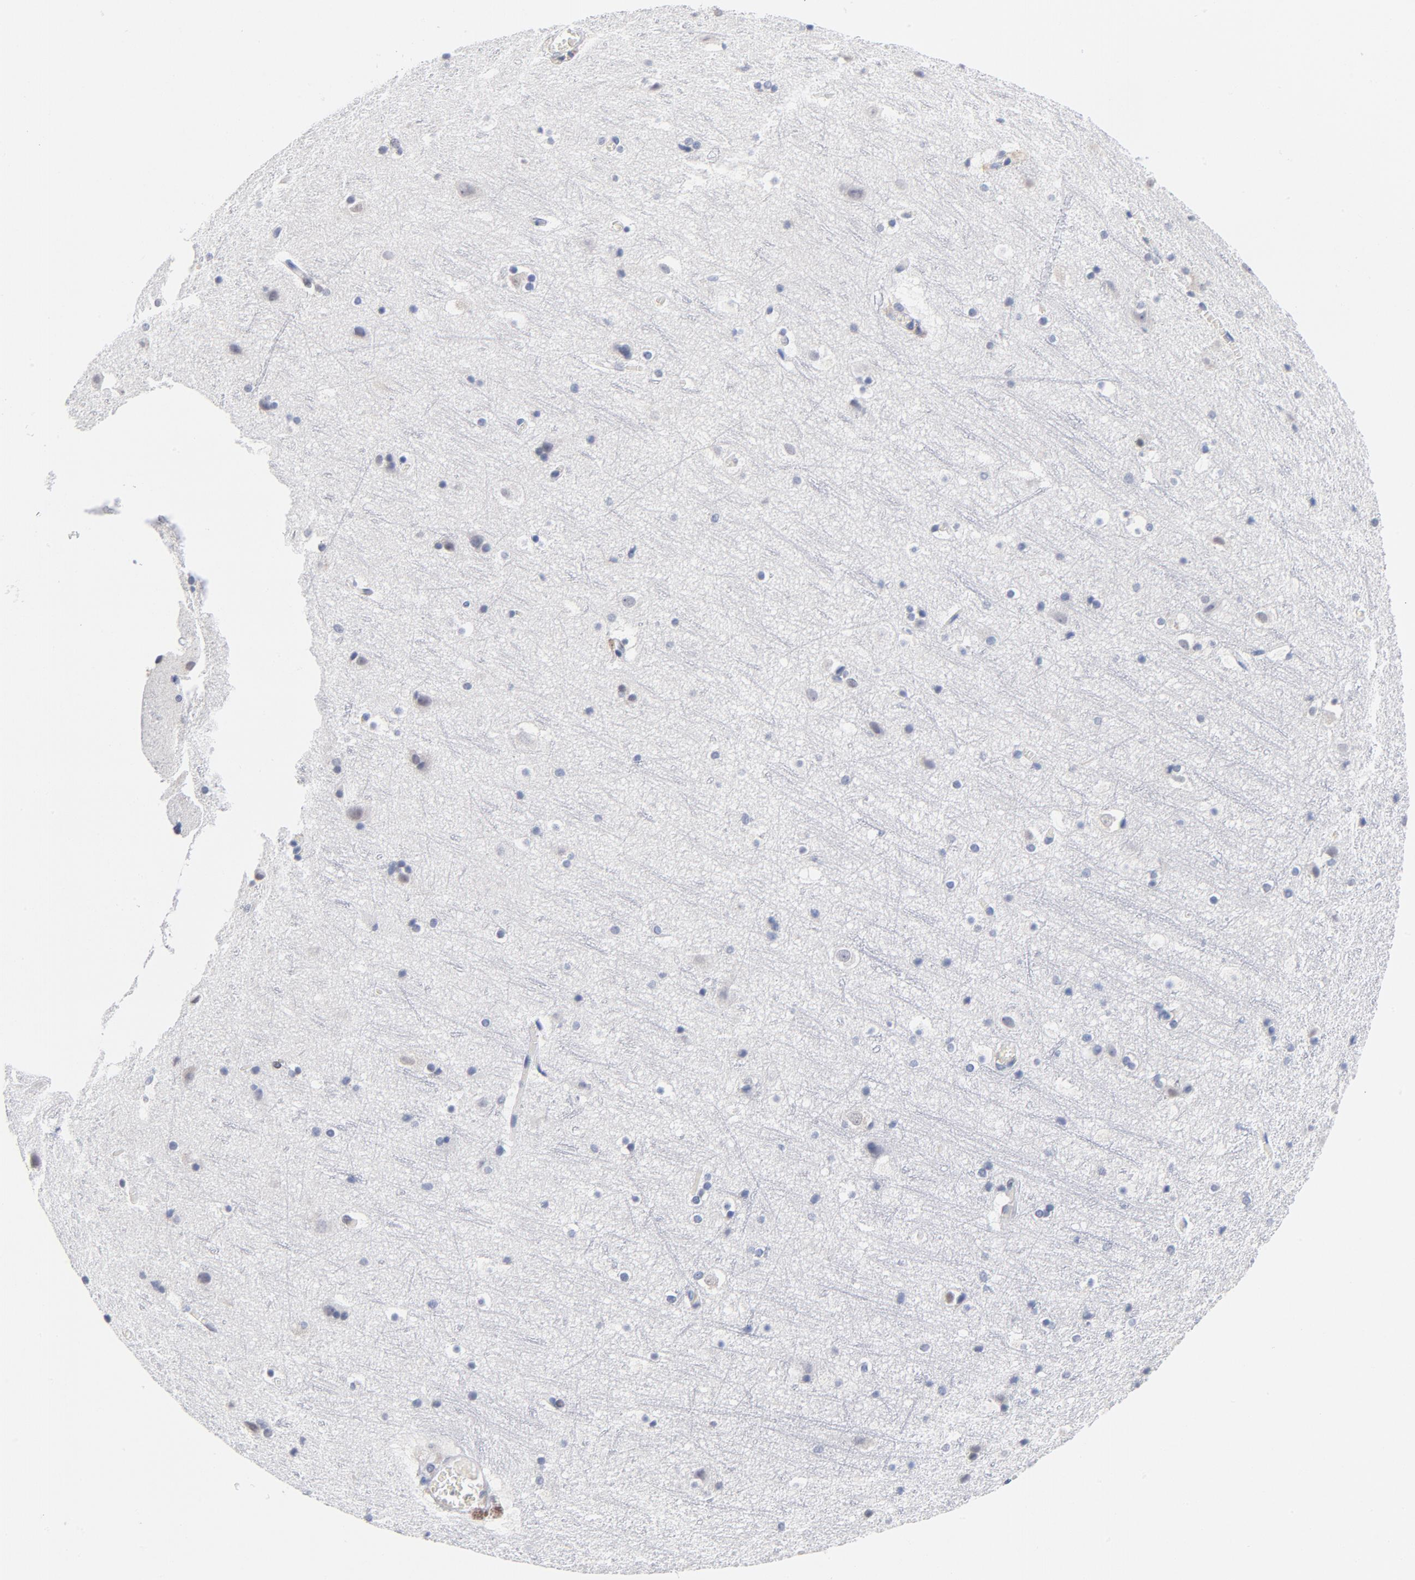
{"staining": {"intensity": "negative", "quantity": "none", "location": "none"}, "tissue": "cerebral cortex", "cell_type": "Endothelial cells", "image_type": "normal", "snomed": [{"axis": "morphology", "description": "Normal tissue, NOS"}, {"axis": "topography", "description": "Cerebral cortex"}], "caption": "IHC photomicrograph of normal cerebral cortex: cerebral cortex stained with DAB reveals no significant protein positivity in endothelial cells.", "gene": "RBM3", "patient": {"sex": "male", "age": 45}}